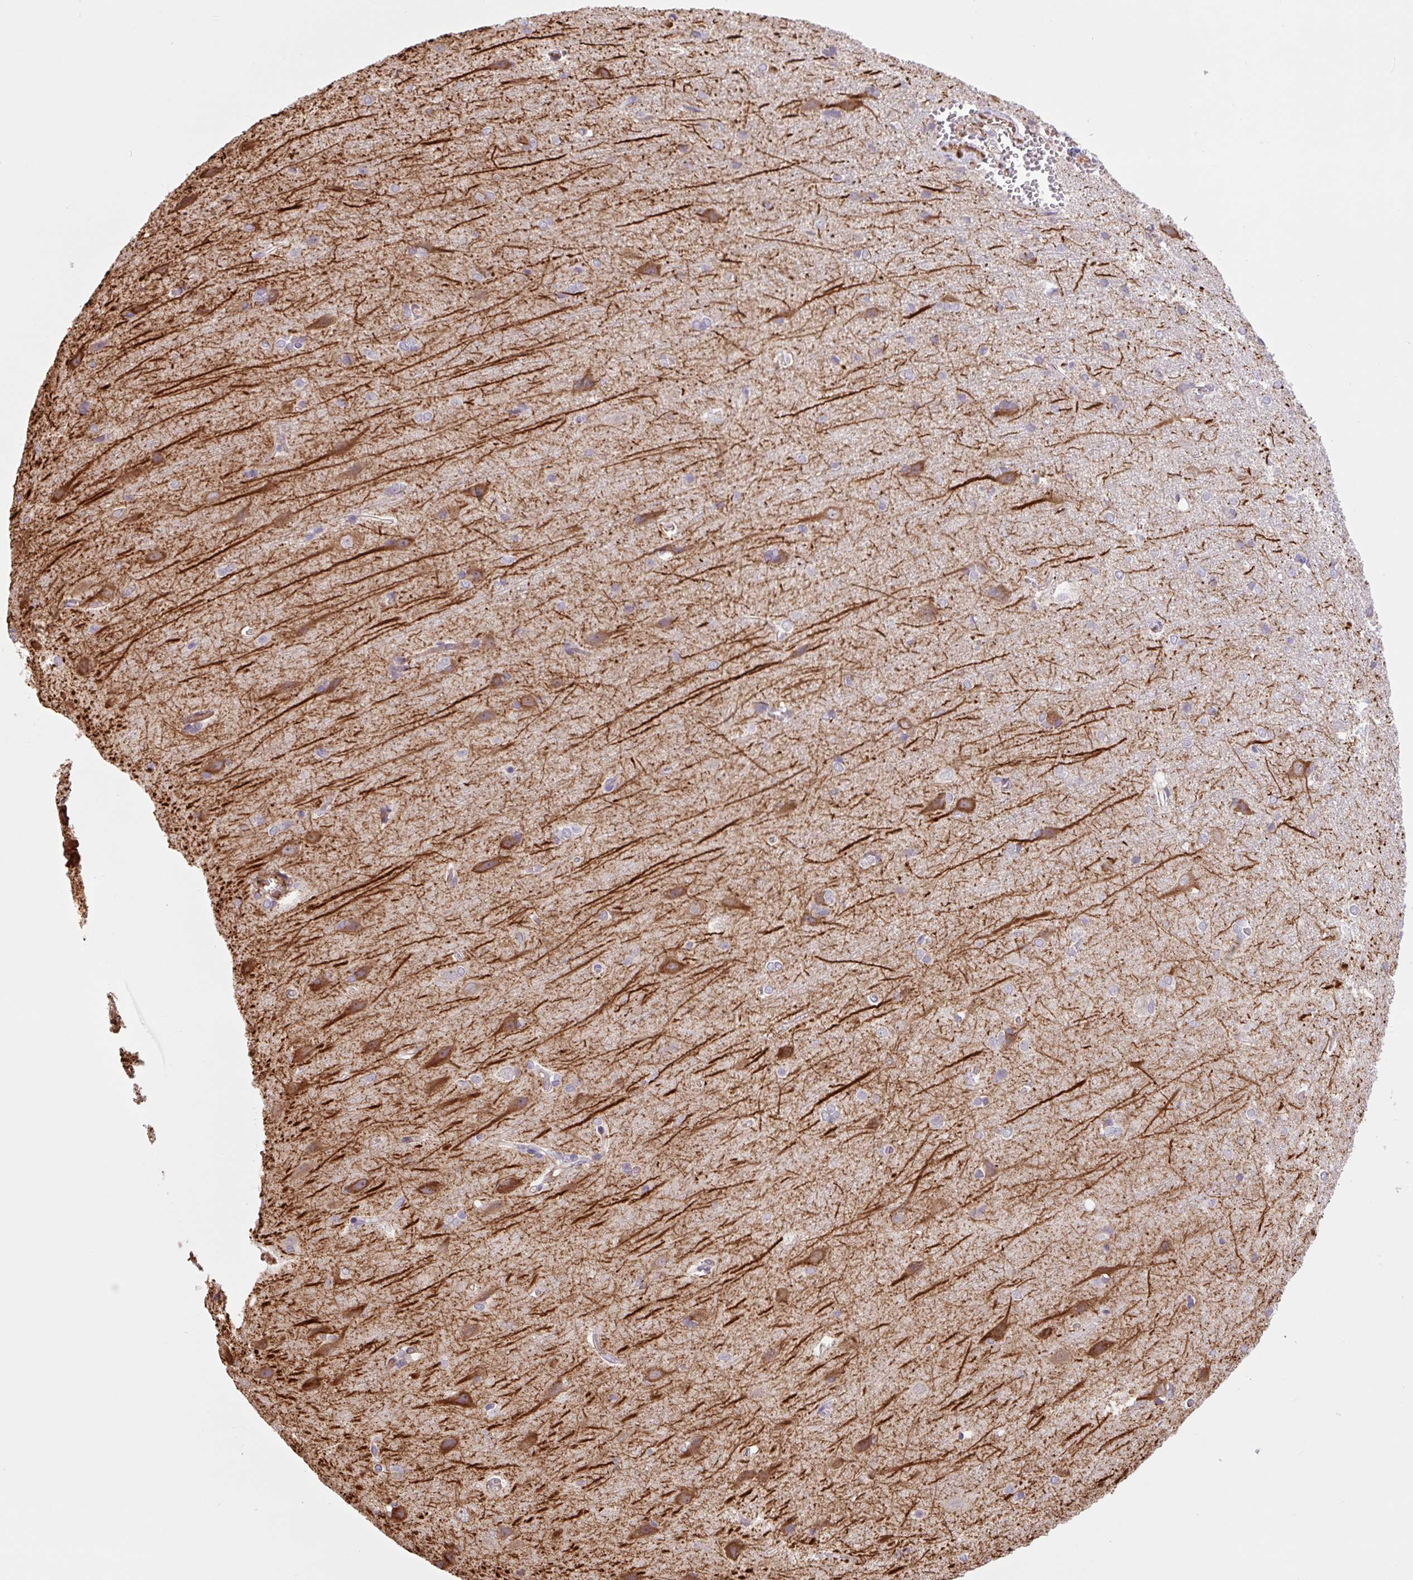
{"staining": {"intensity": "weak", "quantity": "<25%", "location": "cytoplasmic/membranous"}, "tissue": "cerebral cortex", "cell_type": "Endothelial cells", "image_type": "normal", "snomed": [{"axis": "morphology", "description": "Normal tissue, NOS"}, {"axis": "topography", "description": "Cerebral cortex"}], "caption": "Immunohistochemical staining of normal human cerebral cortex demonstrates no significant positivity in endothelial cells.", "gene": "PLA2G4A", "patient": {"sex": "male", "age": 37}}